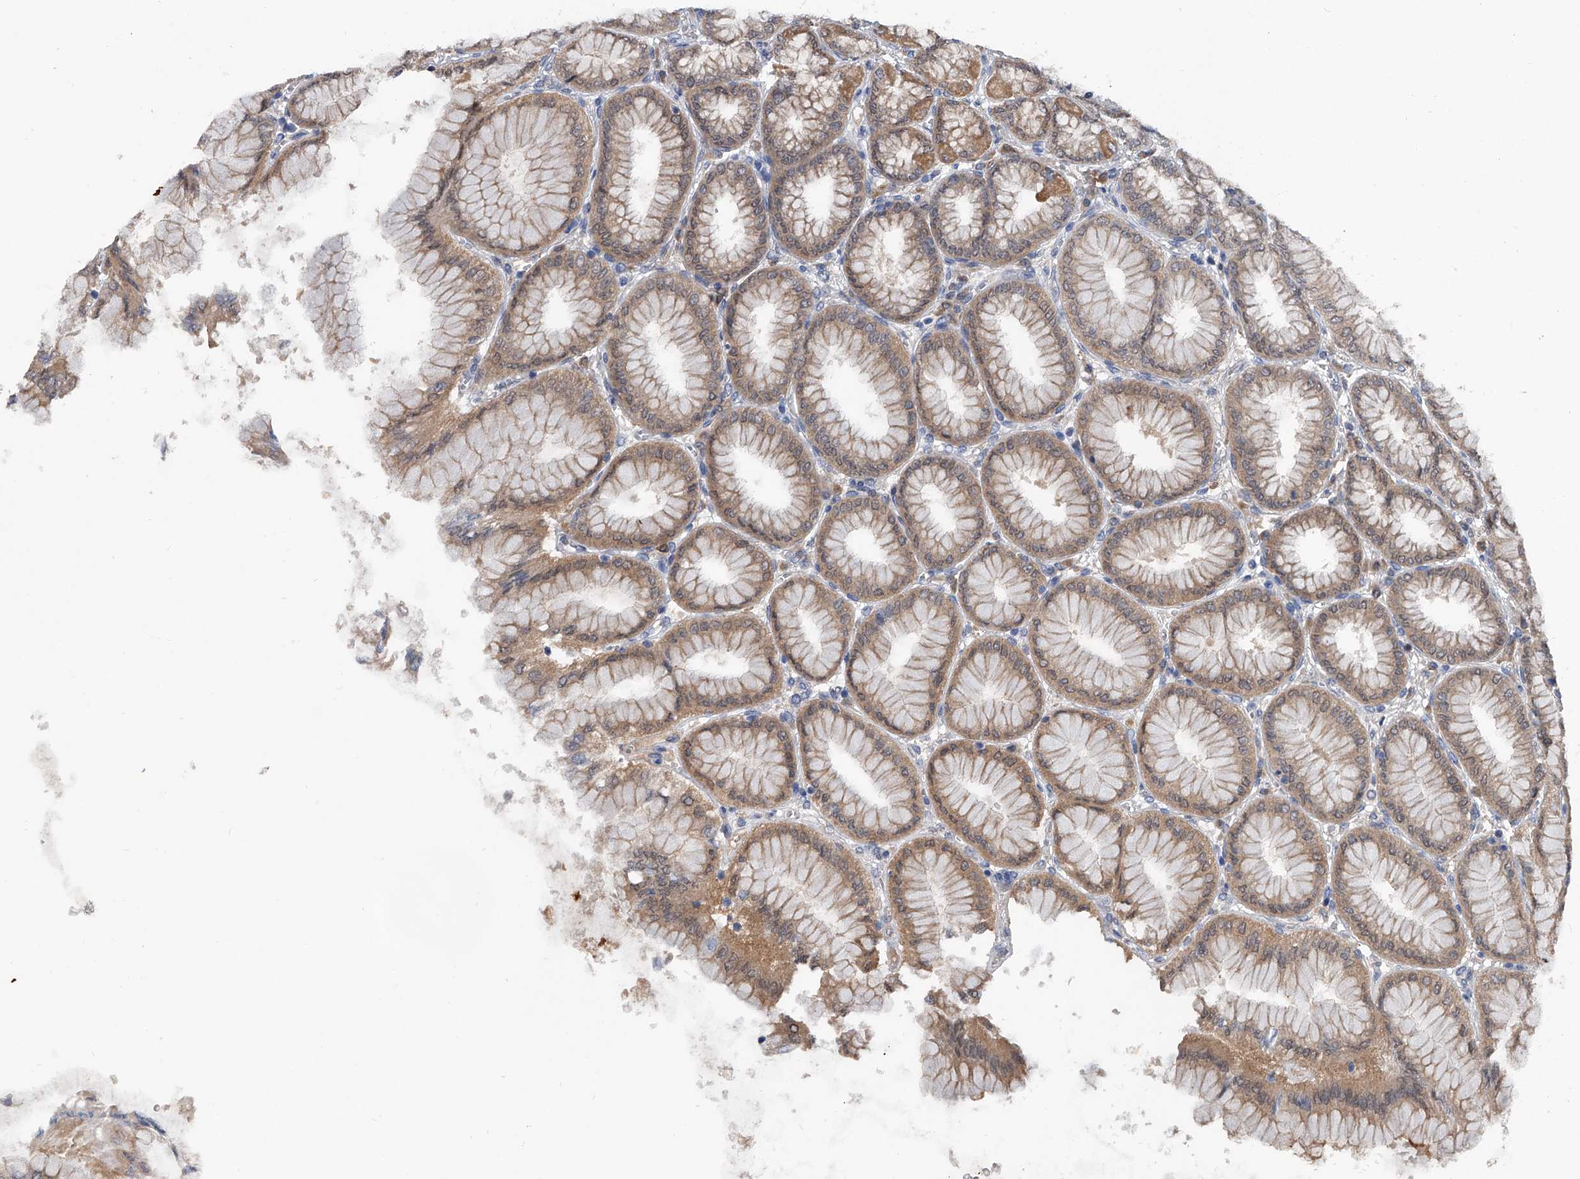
{"staining": {"intensity": "moderate", "quantity": ">75%", "location": "cytoplasmic/membranous"}, "tissue": "stomach", "cell_type": "Glandular cells", "image_type": "normal", "snomed": [{"axis": "morphology", "description": "Normal tissue, NOS"}, {"axis": "topography", "description": "Stomach, upper"}], "caption": "Protein staining displays moderate cytoplasmic/membranous positivity in approximately >75% of glandular cells in unremarkable stomach.", "gene": "PGM3", "patient": {"sex": "female", "age": 56}}